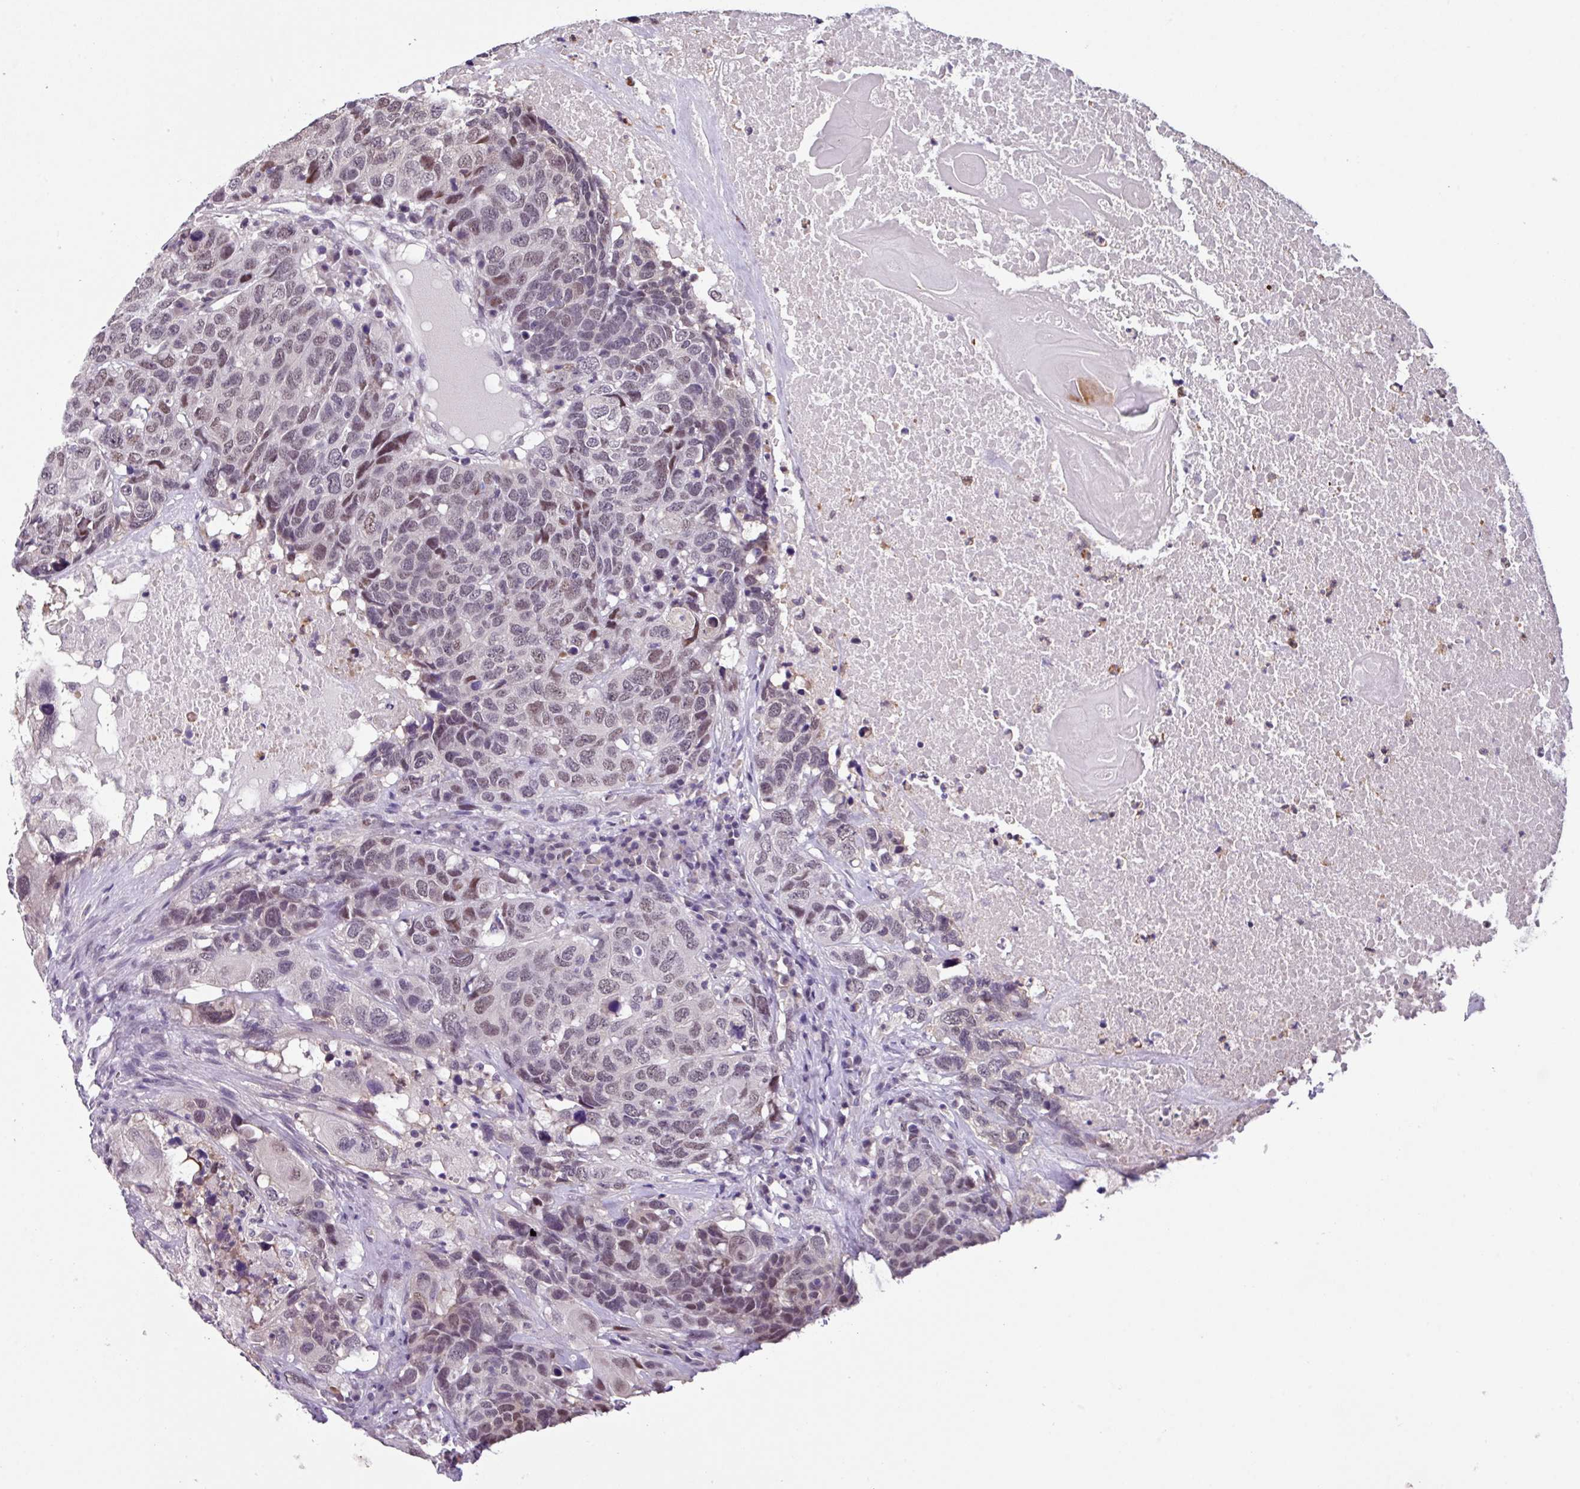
{"staining": {"intensity": "weak", "quantity": ">75%", "location": "nuclear"}, "tissue": "head and neck cancer", "cell_type": "Tumor cells", "image_type": "cancer", "snomed": [{"axis": "morphology", "description": "Squamous cell carcinoma, NOS"}, {"axis": "topography", "description": "Head-Neck"}], "caption": "IHC of human head and neck cancer (squamous cell carcinoma) exhibits low levels of weak nuclear staining in about >75% of tumor cells.", "gene": "ZFP3", "patient": {"sex": "male", "age": 66}}